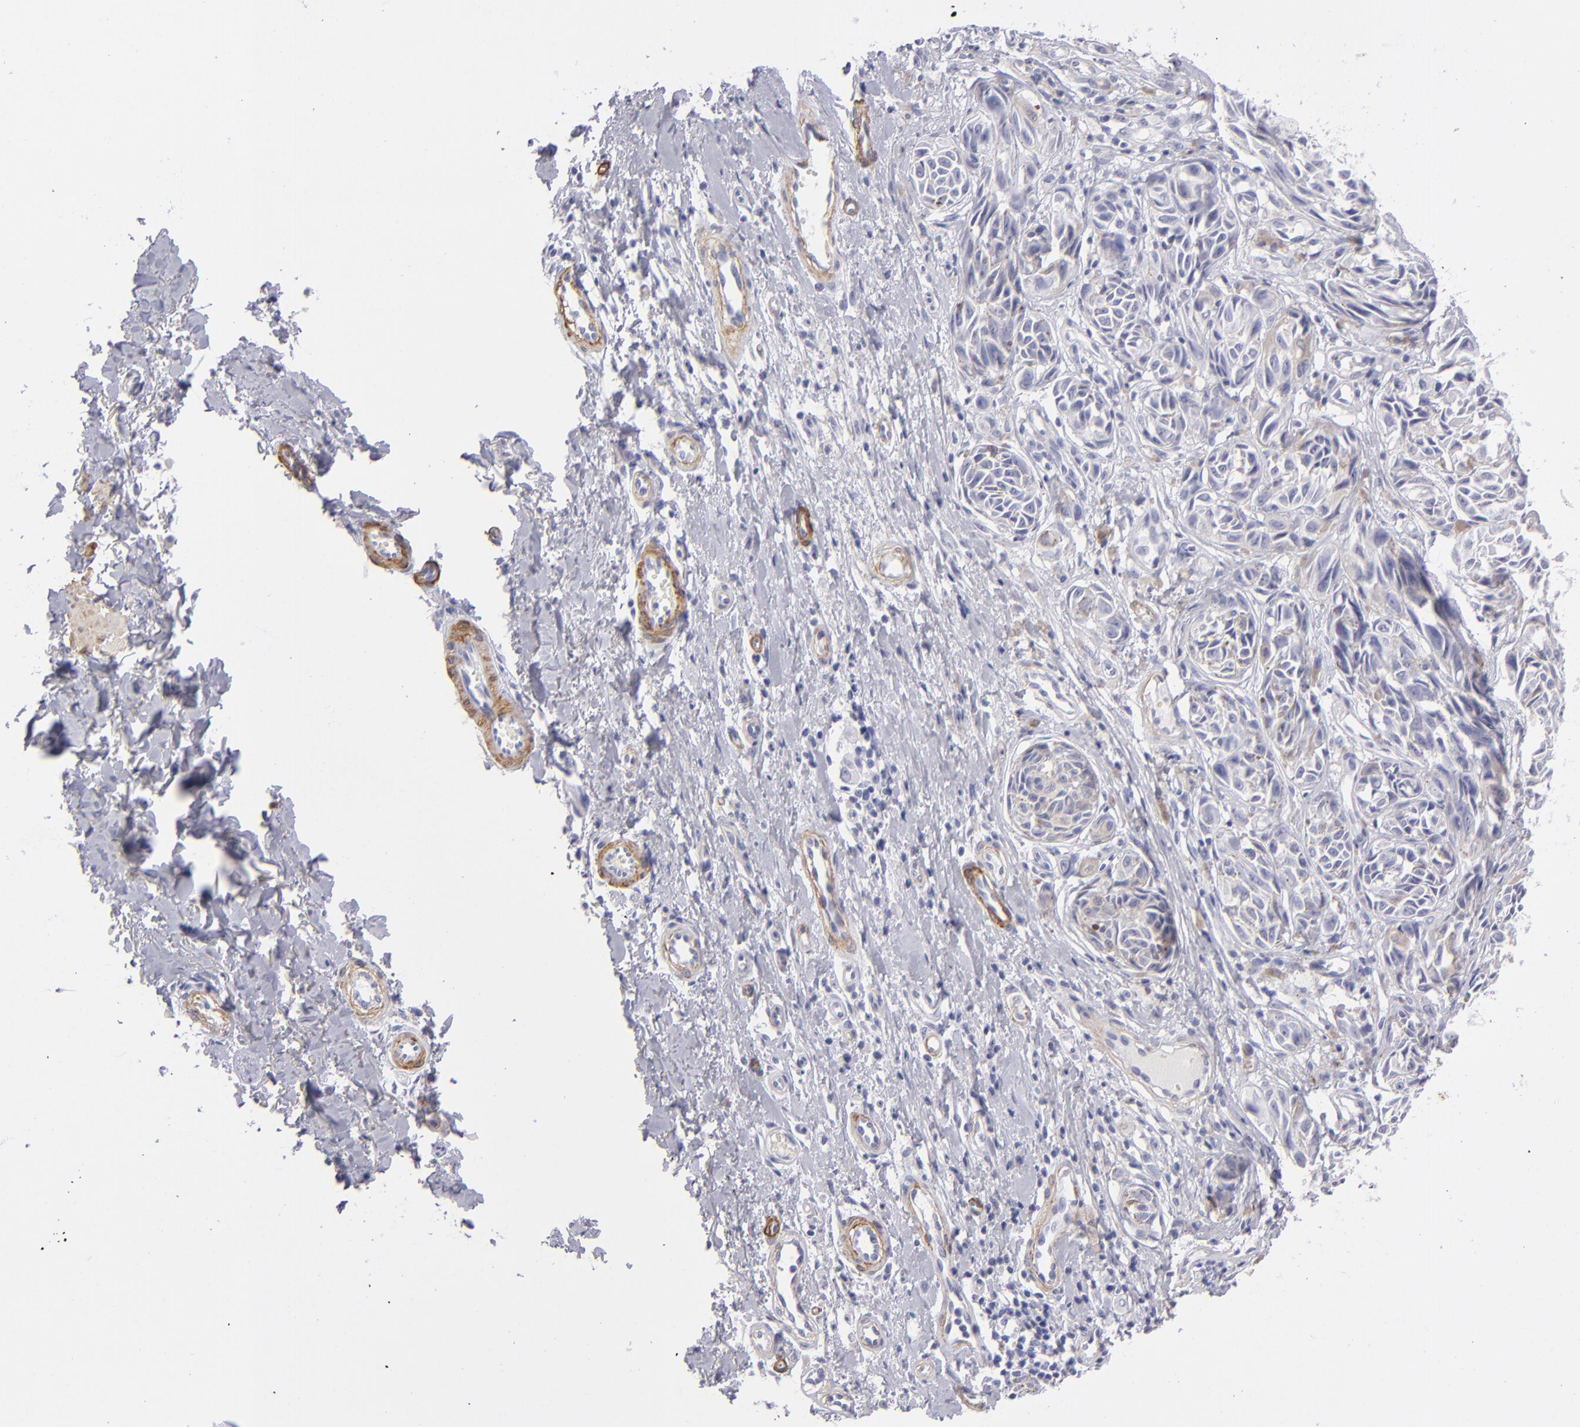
{"staining": {"intensity": "negative", "quantity": "none", "location": "none"}, "tissue": "melanoma", "cell_type": "Tumor cells", "image_type": "cancer", "snomed": [{"axis": "morphology", "description": "Malignant melanoma, NOS"}, {"axis": "topography", "description": "Skin"}], "caption": "Melanoma was stained to show a protein in brown. There is no significant expression in tumor cells.", "gene": "MYH11", "patient": {"sex": "male", "age": 67}}